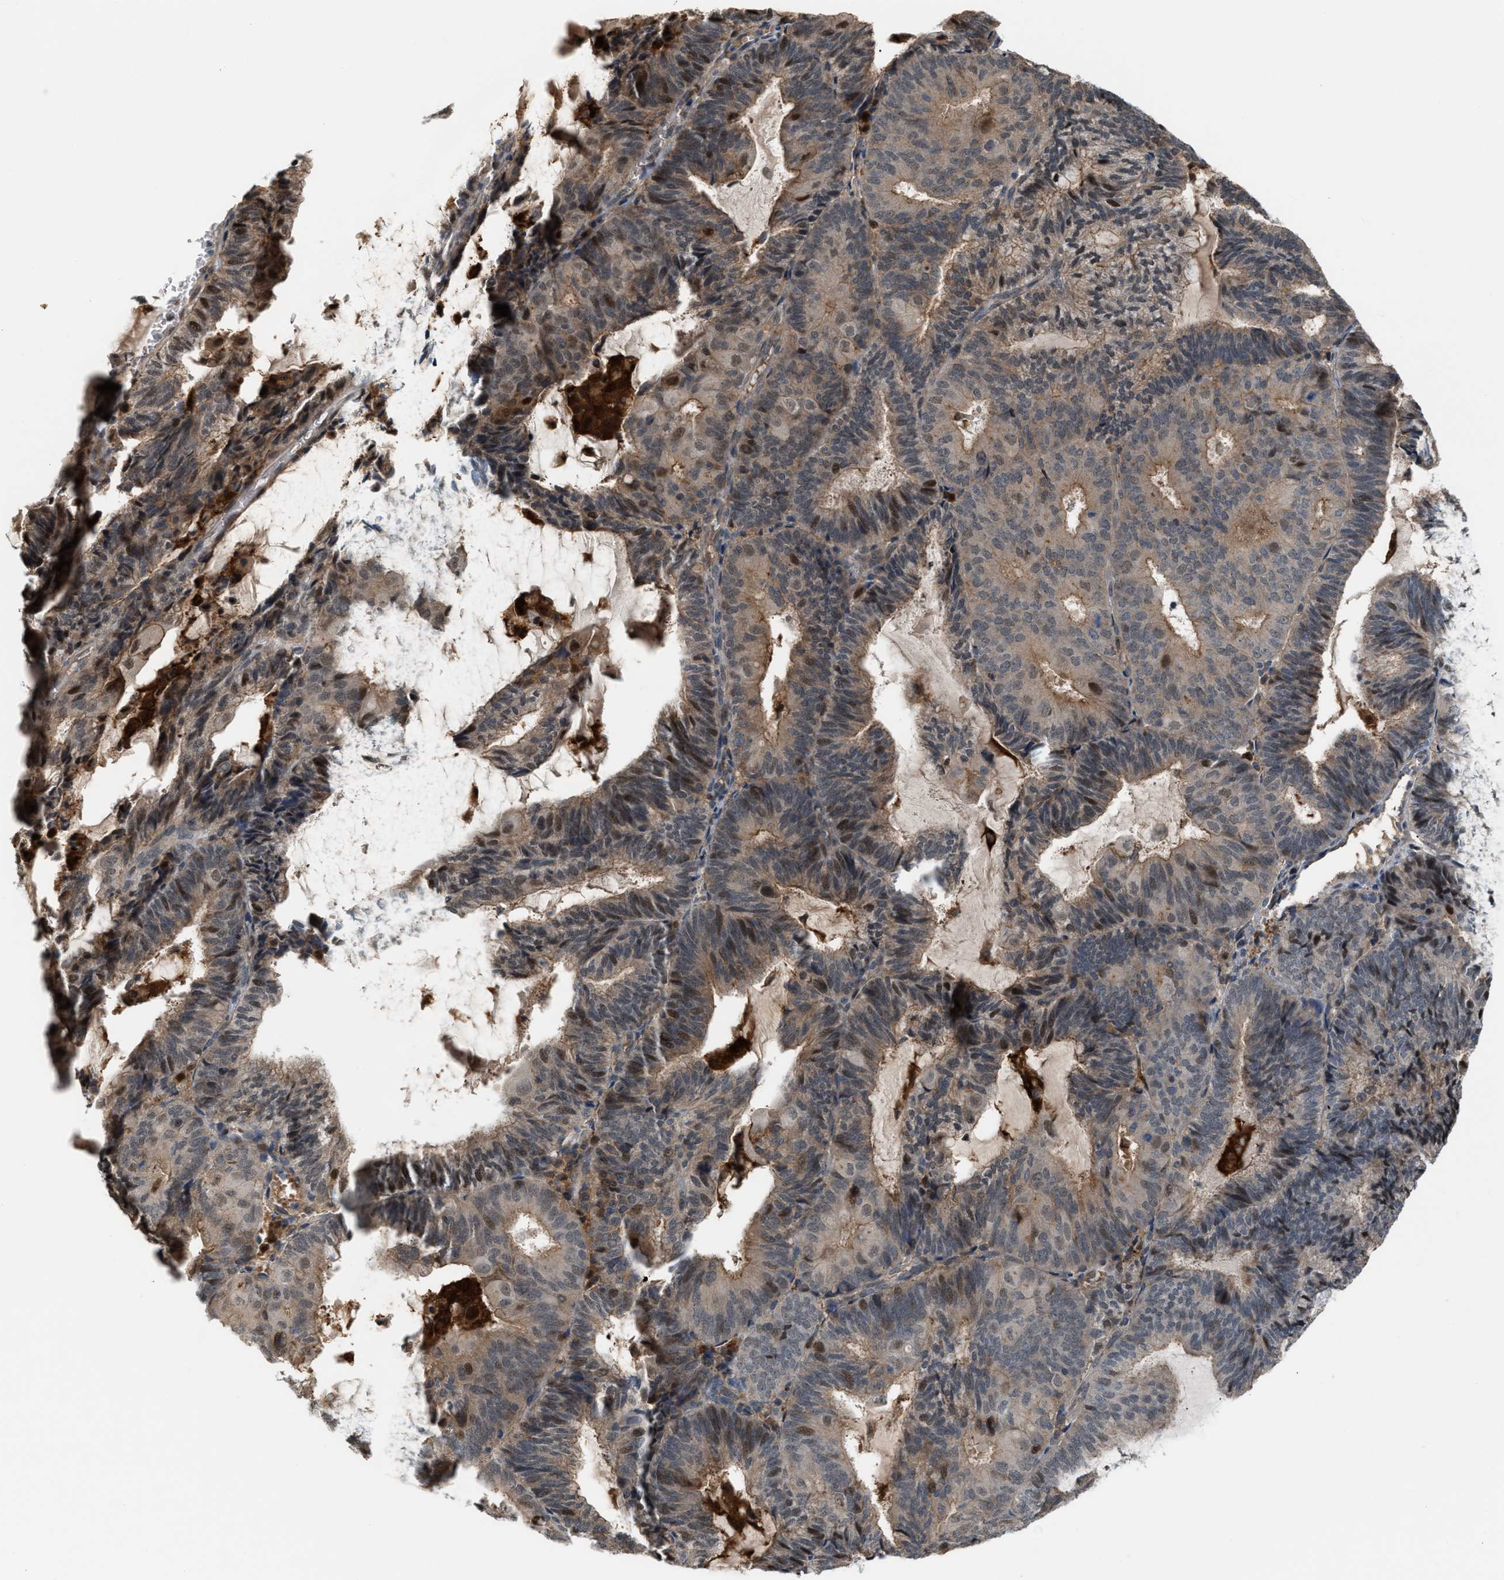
{"staining": {"intensity": "moderate", "quantity": "<25%", "location": "cytoplasmic/membranous,nuclear"}, "tissue": "endometrial cancer", "cell_type": "Tumor cells", "image_type": "cancer", "snomed": [{"axis": "morphology", "description": "Adenocarcinoma, NOS"}, {"axis": "topography", "description": "Endometrium"}], "caption": "Protein positivity by IHC demonstrates moderate cytoplasmic/membranous and nuclear staining in about <25% of tumor cells in endometrial adenocarcinoma.", "gene": "RFFL", "patient": {"sex": "female", "age": 81}}